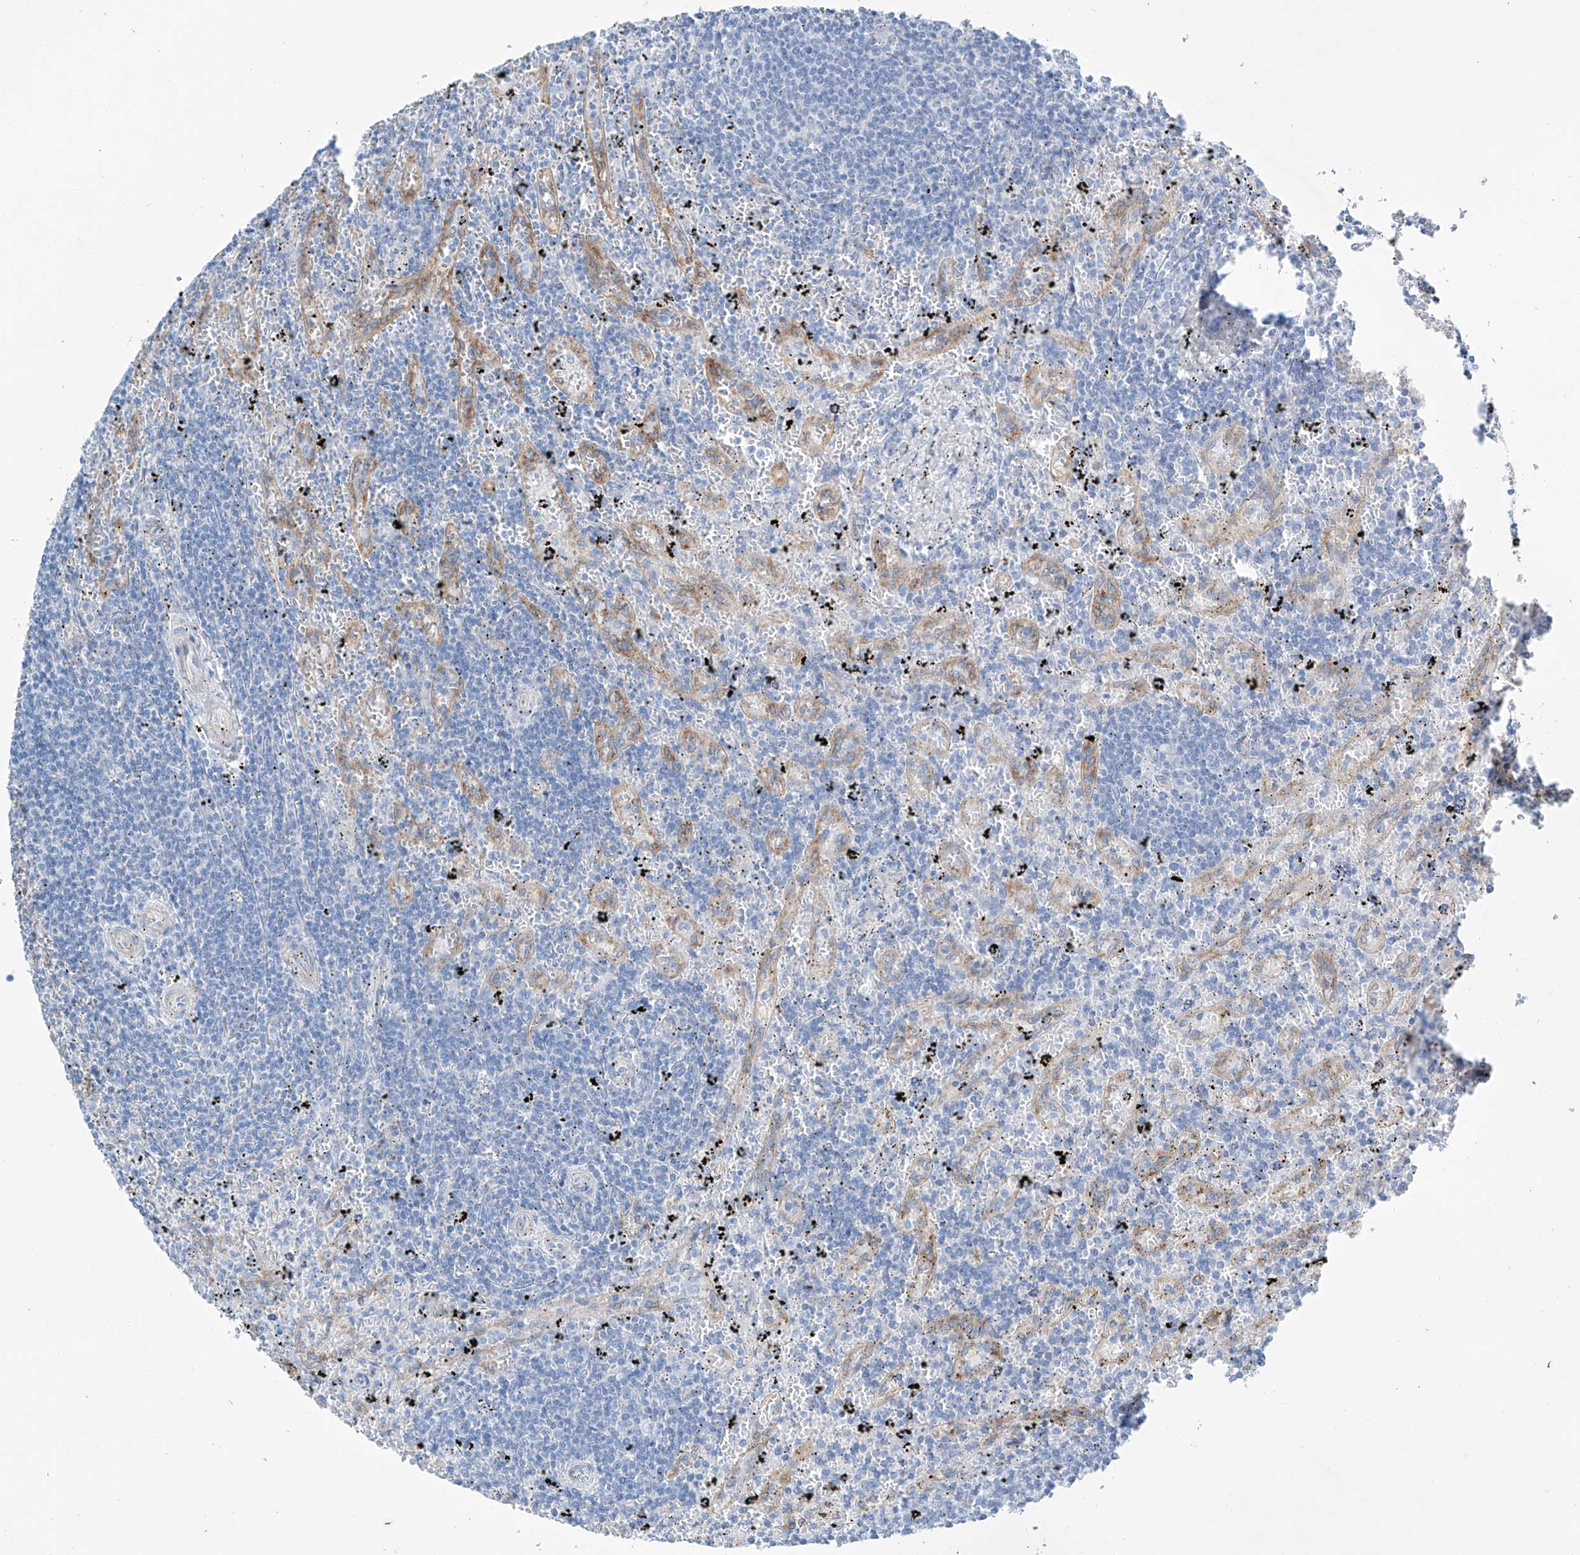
{"staining": {"intensity": "negative", "quantity": "none", "location": "none"}, "tissue": "lymphoma", "cell_type": "Tumor cells", "image_type": "cancer", "snomed": [{"axis": "morphology", "description": "Malignant lymphoma, non-Hodgkin's type, Low grade"}, {"axis": "topography", "description": "Spleen"}], "caption": "DAB (3,3'-diaminobenzidine) immunohistochemical staining of human low-grade malignant lymphoma, non-Hodgkin's type shows no significant positivity in tumor cells. (DAB immunohistochemistry, high magnification).", "gene": "MAGI1", "patient": {"sex": "male", "age": 76}}